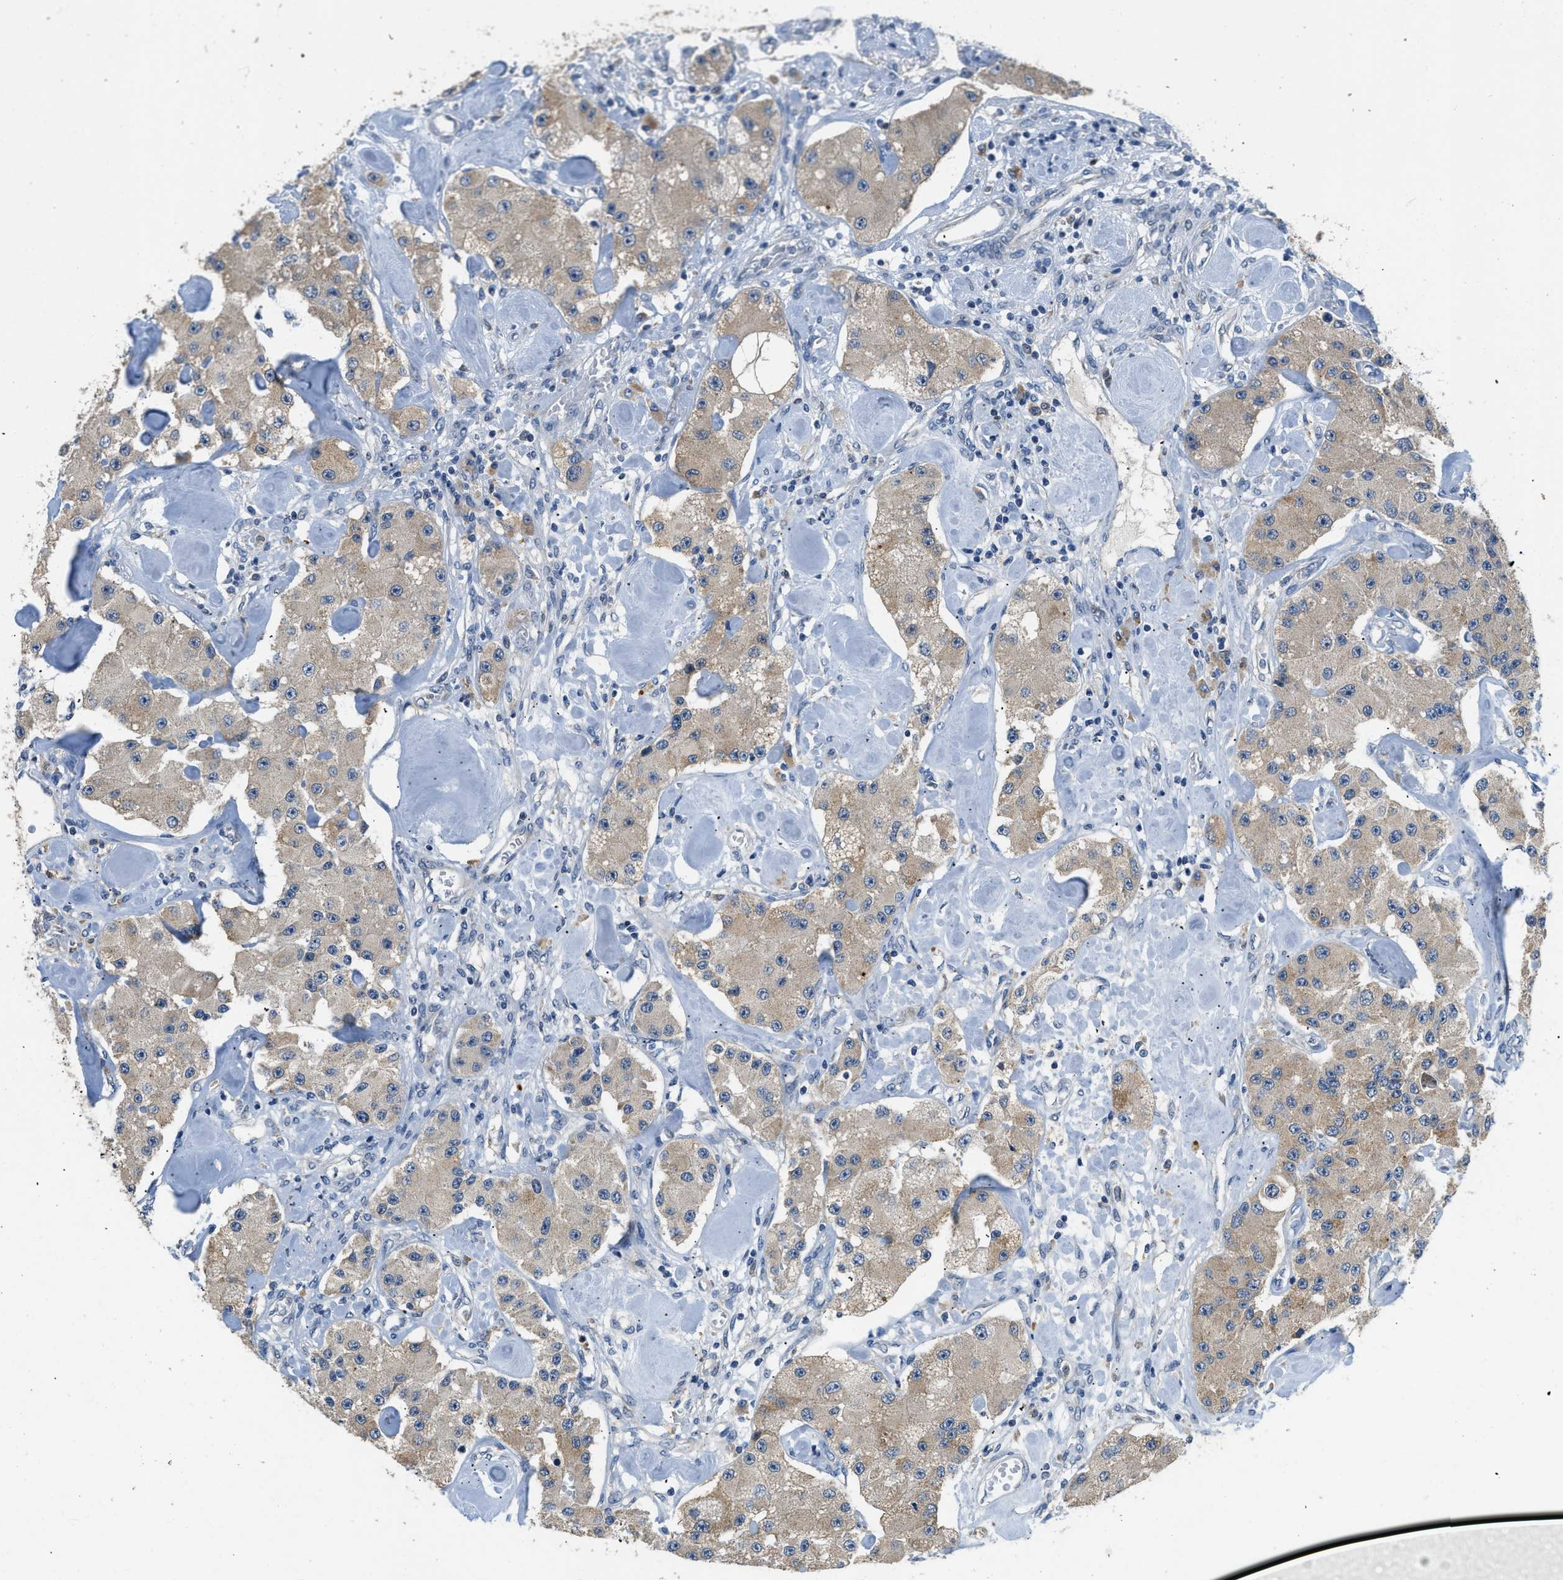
{"staining": {"intensity": "weak", "quantity": ">75%", "location": "cytoplasmic/membranous"}, "tissue": "carcinoid", "cell_type": "Tumor cells", "image_type": "cancer", "snomed": [{"axis": "morphology", "description": "Carcinoid, malignant, NOS"}, {"axis": "topography", "description": "Pancreas"}], "caption": "Human malignant carcinoid stained with a brown dye reveals weak cytoplasmic/membranous positive expression in about >75% of tumor cells.", "gene": "TOMM34", "patient": {"sex": "male", "age": 41}}